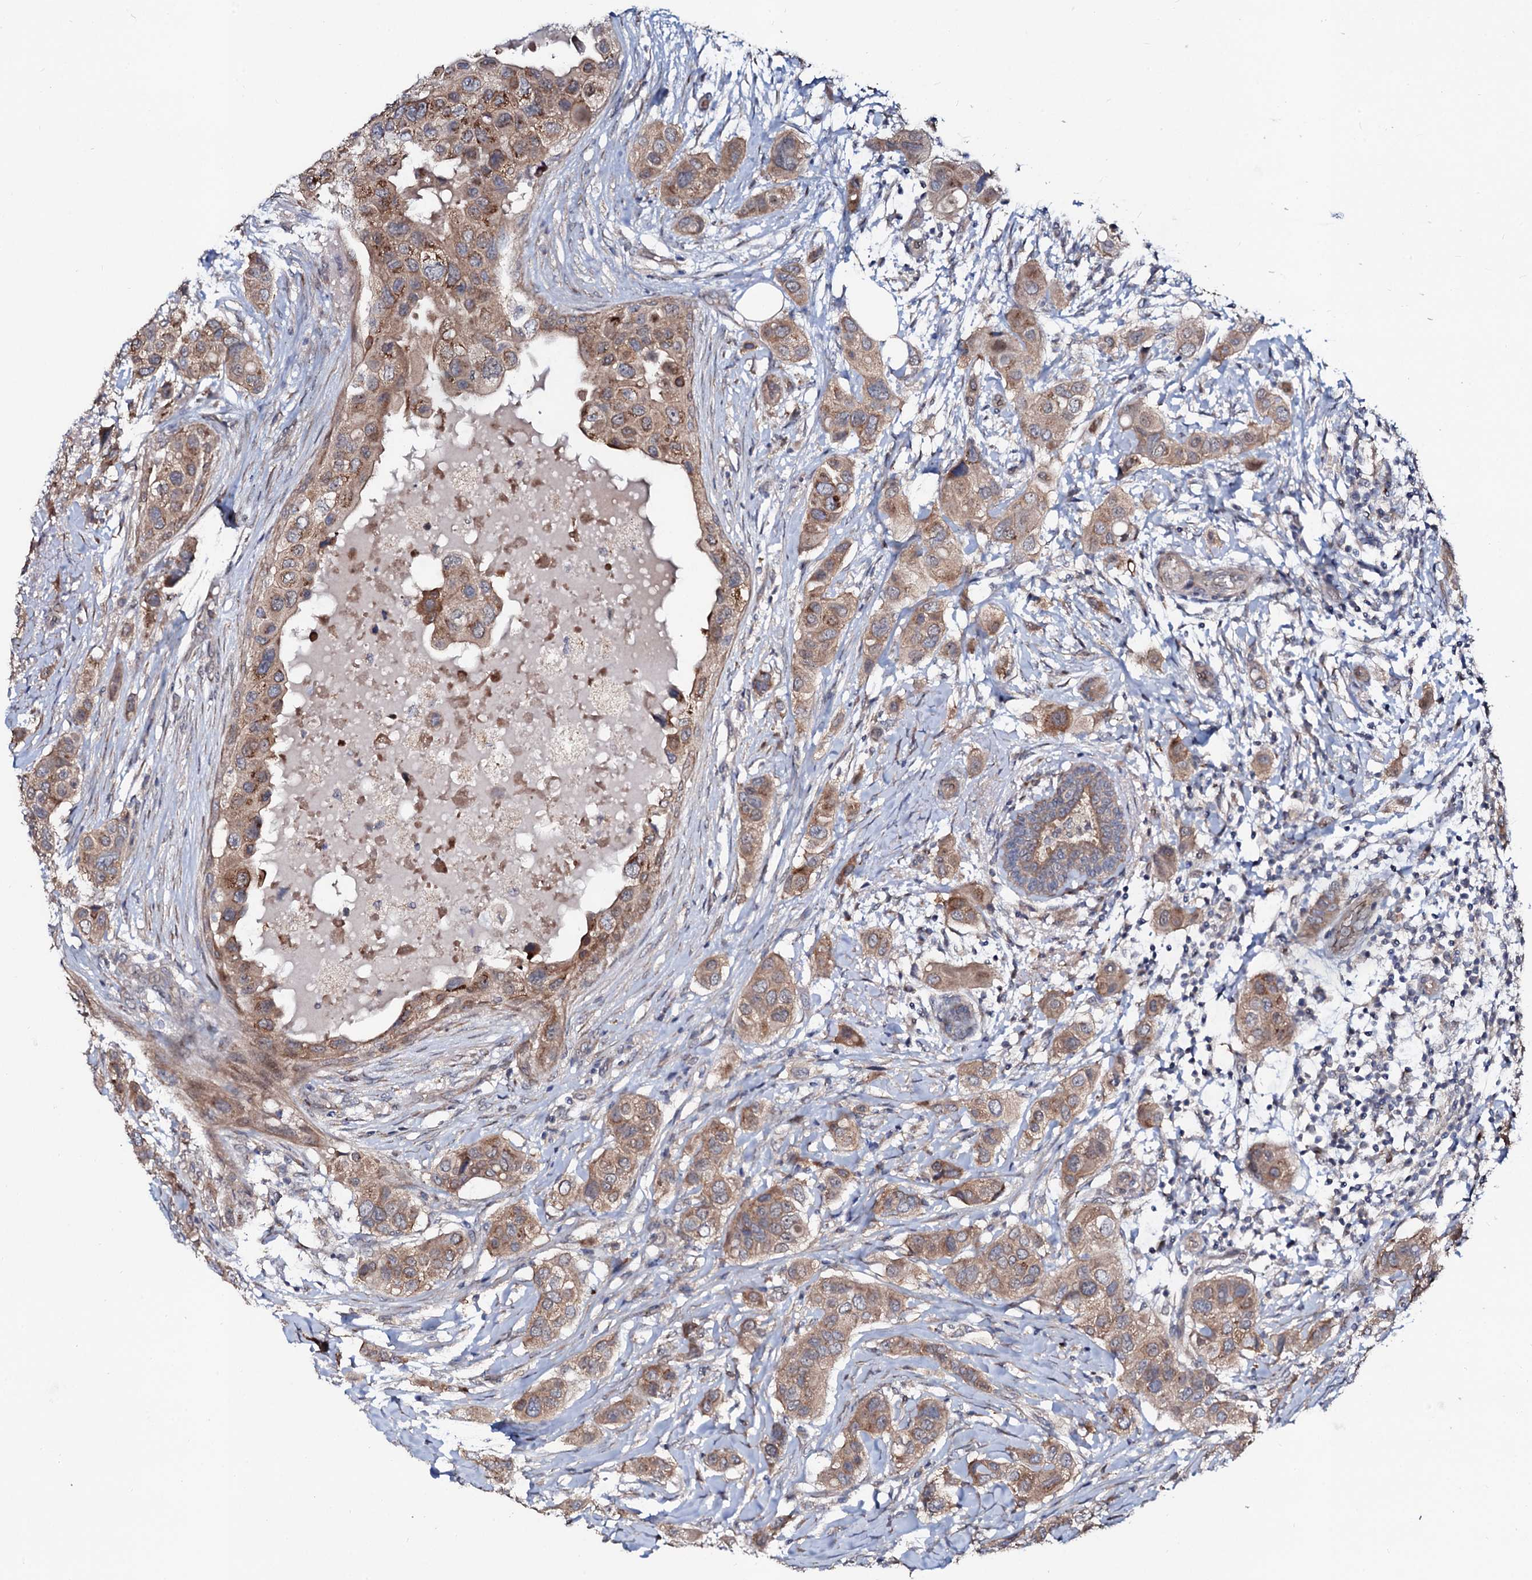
{"staining": {"intensity": "moderate", "quantity": ">75%", "location": "cytoplasmic/membranous"}, "tissue": "breast cancer", "cell_type": "Tumor cells", "image_type": "cancer", "snomed": [{"axis": "morphology", "description": "Lobular carcinoma"}, {"axis": "topography", "description": "Breast"}], "caption": "Immunohistochemistry staining of breast cancer (lobular carcinoma), which shows medium levels of moderate cytoplasmic/membranous expression in about >75% of tumor cells indicating moderate cytoplasmic/membranous protein expression. The staining was performed using DAB (brown) for protein detection and nuclei were counterstained in hematoxylin (blue).", "gene": "COG6", "patient": {"sex": "female", "age": 51}}